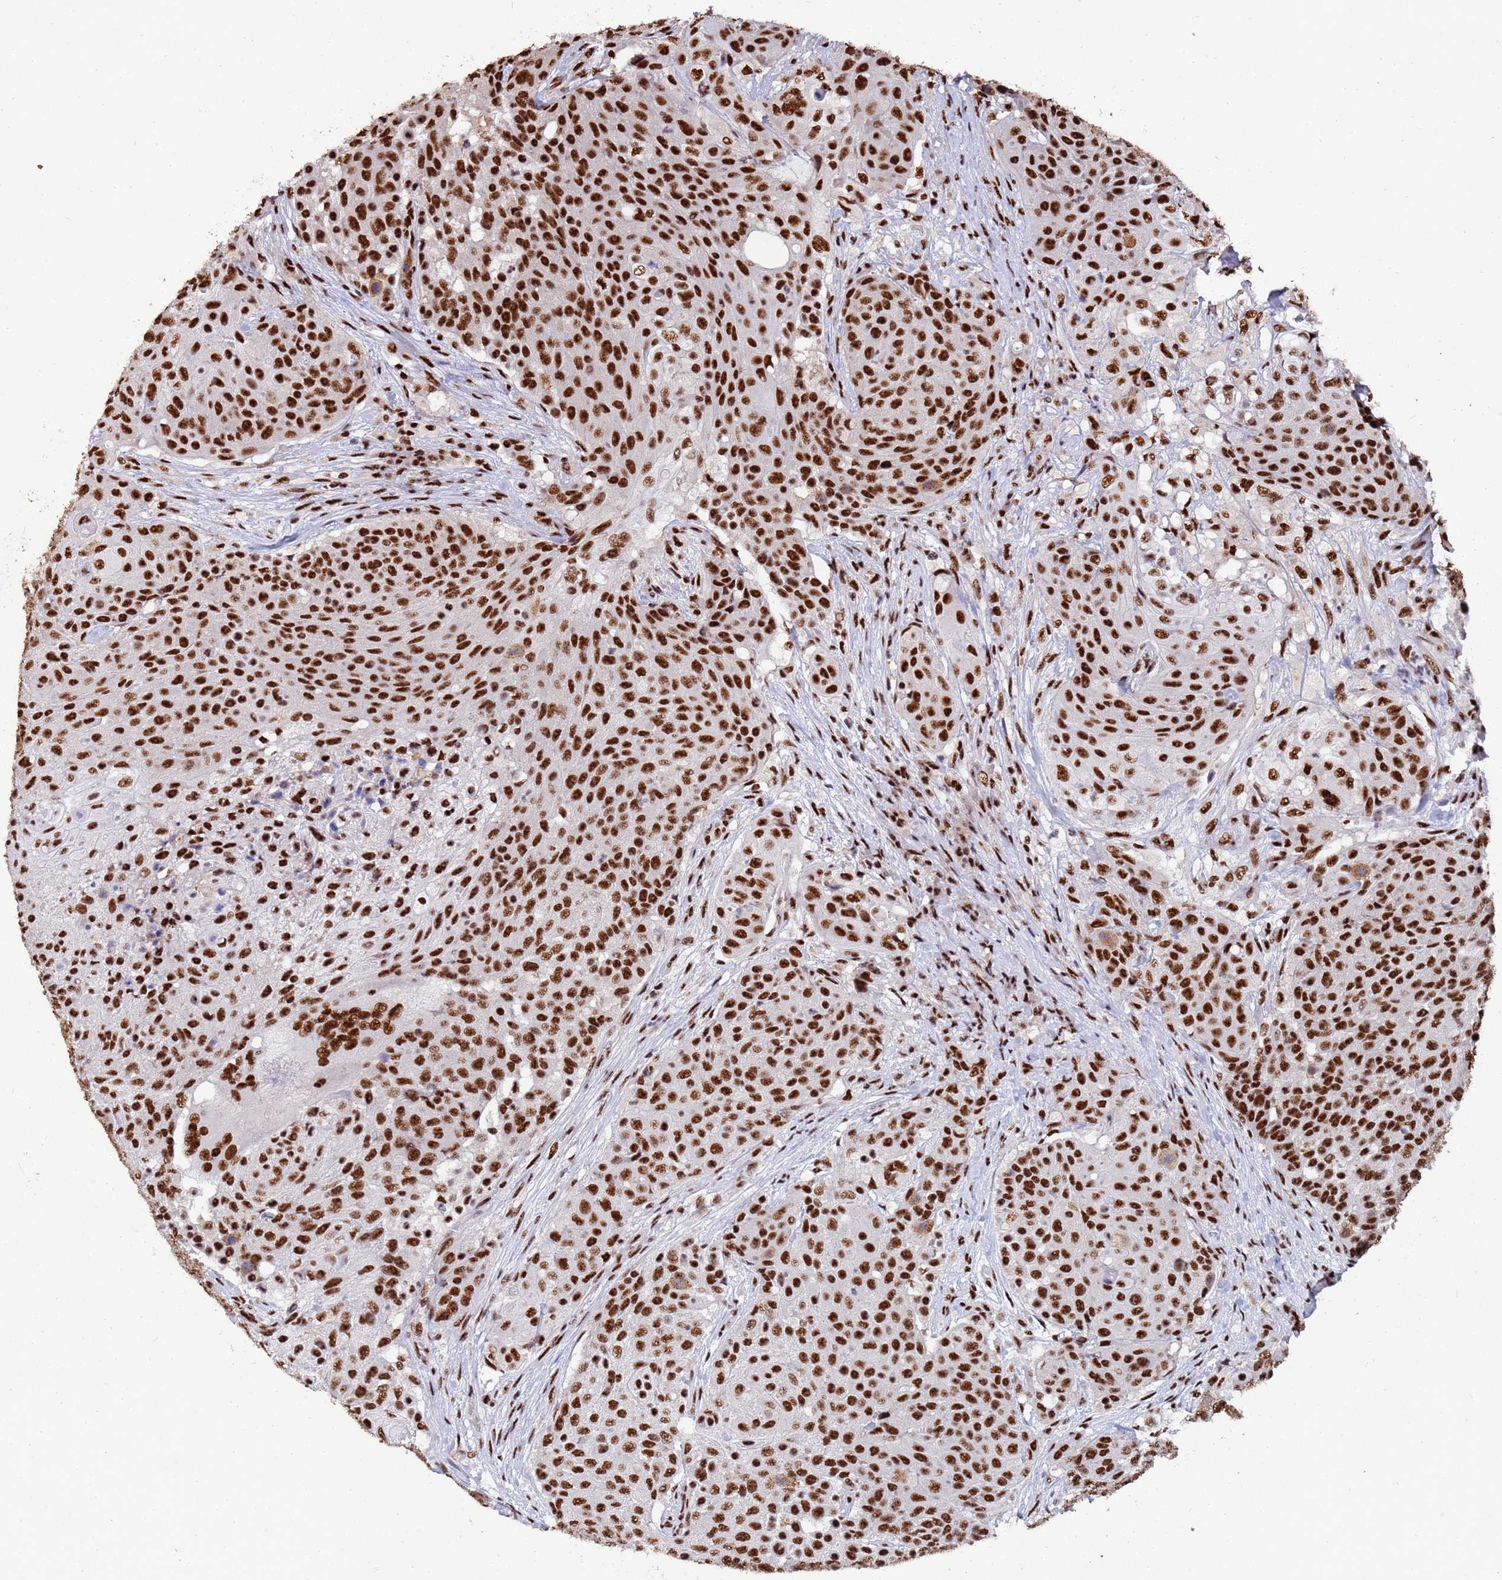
{"staining": {"intensity": "strong", "quantity": ">75%", "location": "nuclear"}, "tissue": "urothelial cancer", "cell_type": "Tumor cells", "image_type": "cancer", "snomed": [{"axis": "morphology", "description": "Urothelial carcinoma, High grade"}, {"axis": "topography", "description": "Urinary bladder"}], "caption": "Brown immunohistochemical staining in human urothelial cancer demonstrates strong nuclear positivity in approximately >75% of tumor cells. Using DAB (3,3'-diaminobenzidine) (brown) and hematoxylin (blue) stains, captured at high magnification using brightfield microscopy.", "gene": "SF3B2", "patient": {"sex": "female", "age": 63}}